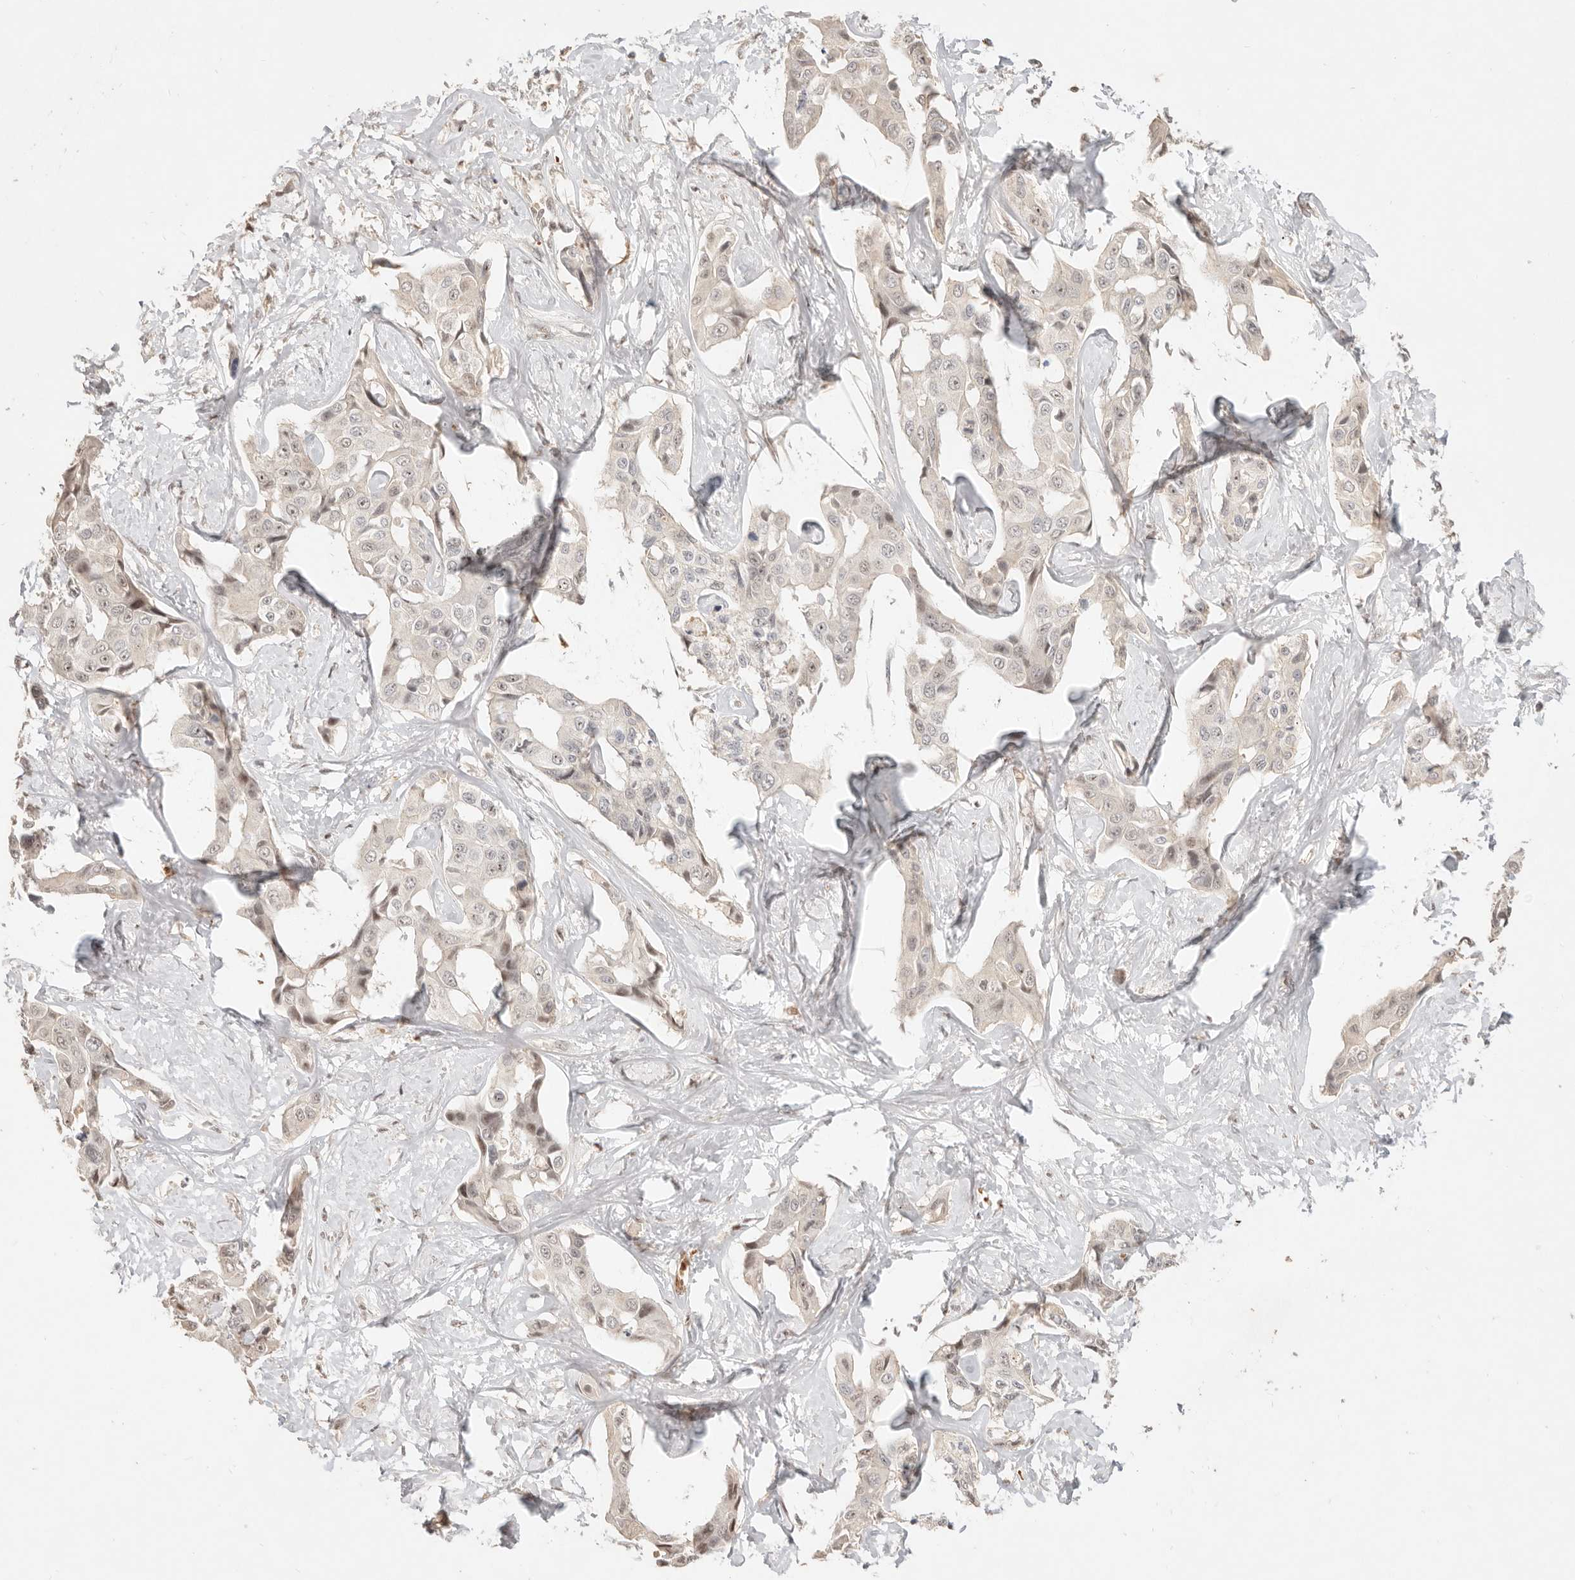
{"staining": {"intensity": "weak", "quantity": ">75%", "location": "nuclear"}, "tissue": "liver cancer", "cell_type": "Tumor cells", "image_type": "cancer", "snomed": [{"axis": "morphology", "description": "Cholangiocarcinoma"}, {"axis": "topography", "description": "Liver"}], "caption": "Weak nuclear positivity is identified in approximately >75% of tumor cells in liver cholangiocarcinoma. (DAB (3,3'-diaminobenzidine) IHC, brown staining for protein, blue staining for nuclei).", "gene": "MEP1A", "patient": {"sex": "male", "age": 59}}